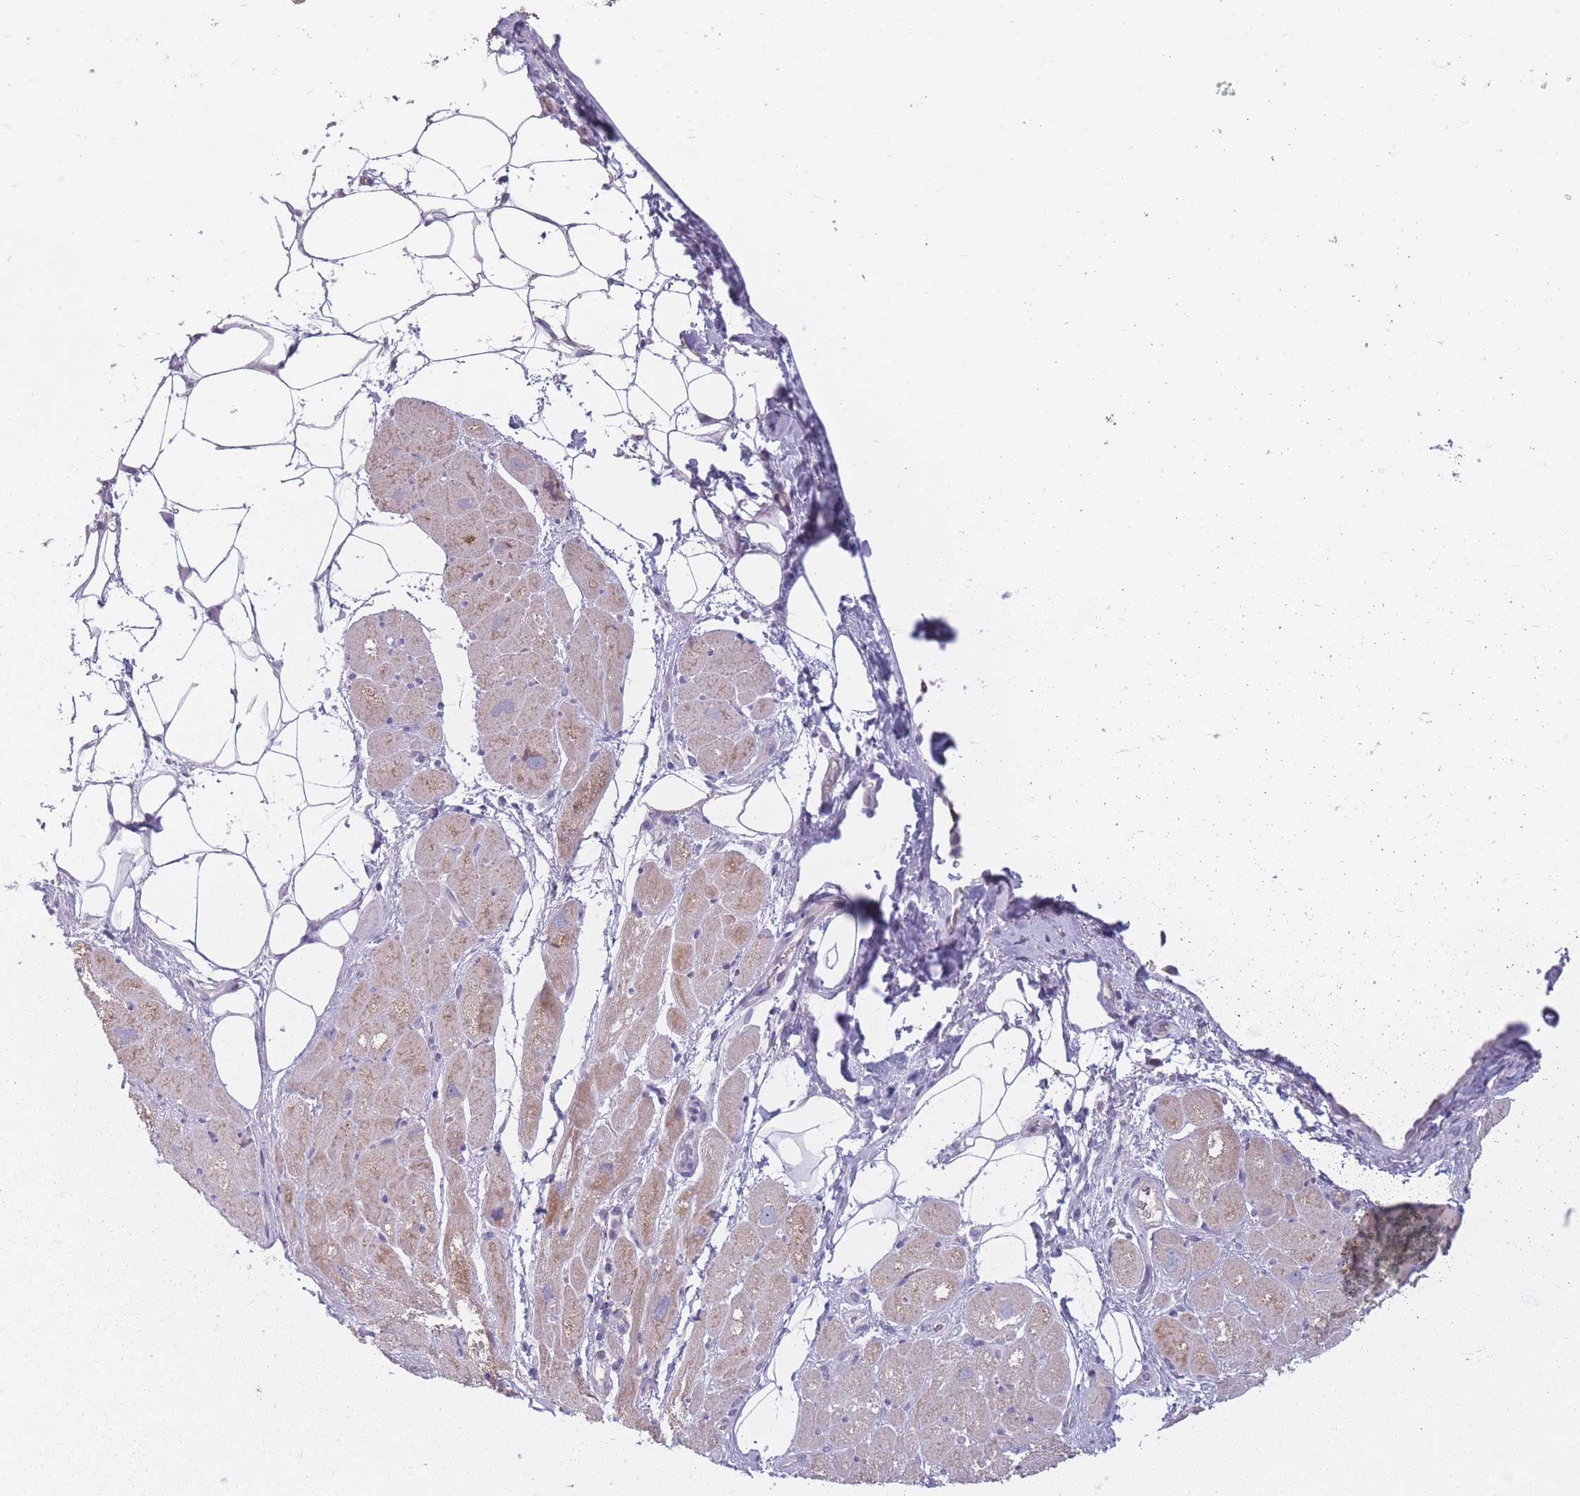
{"staining": {"intensity": "moderate", "quantity": "<25%", "location": "cytoplasmic/membranous"}, "tissue": "heart muscle", "cell_type": "Cardiomyocytes", "image_type": "normal", "snomed": [{"axis": "morphology", "description": "Normal tissue, NOS"}, {"axis": "topography", "description": "Heart"}], "caption": "Brown immunohistochemical staining in normal heart muscle reveals moderate cytoplasmic/membranous expression in about <25% of cardiomyocytes.", "gene": "PEX11B", "patient": {"sex": "male", "age": 50}}